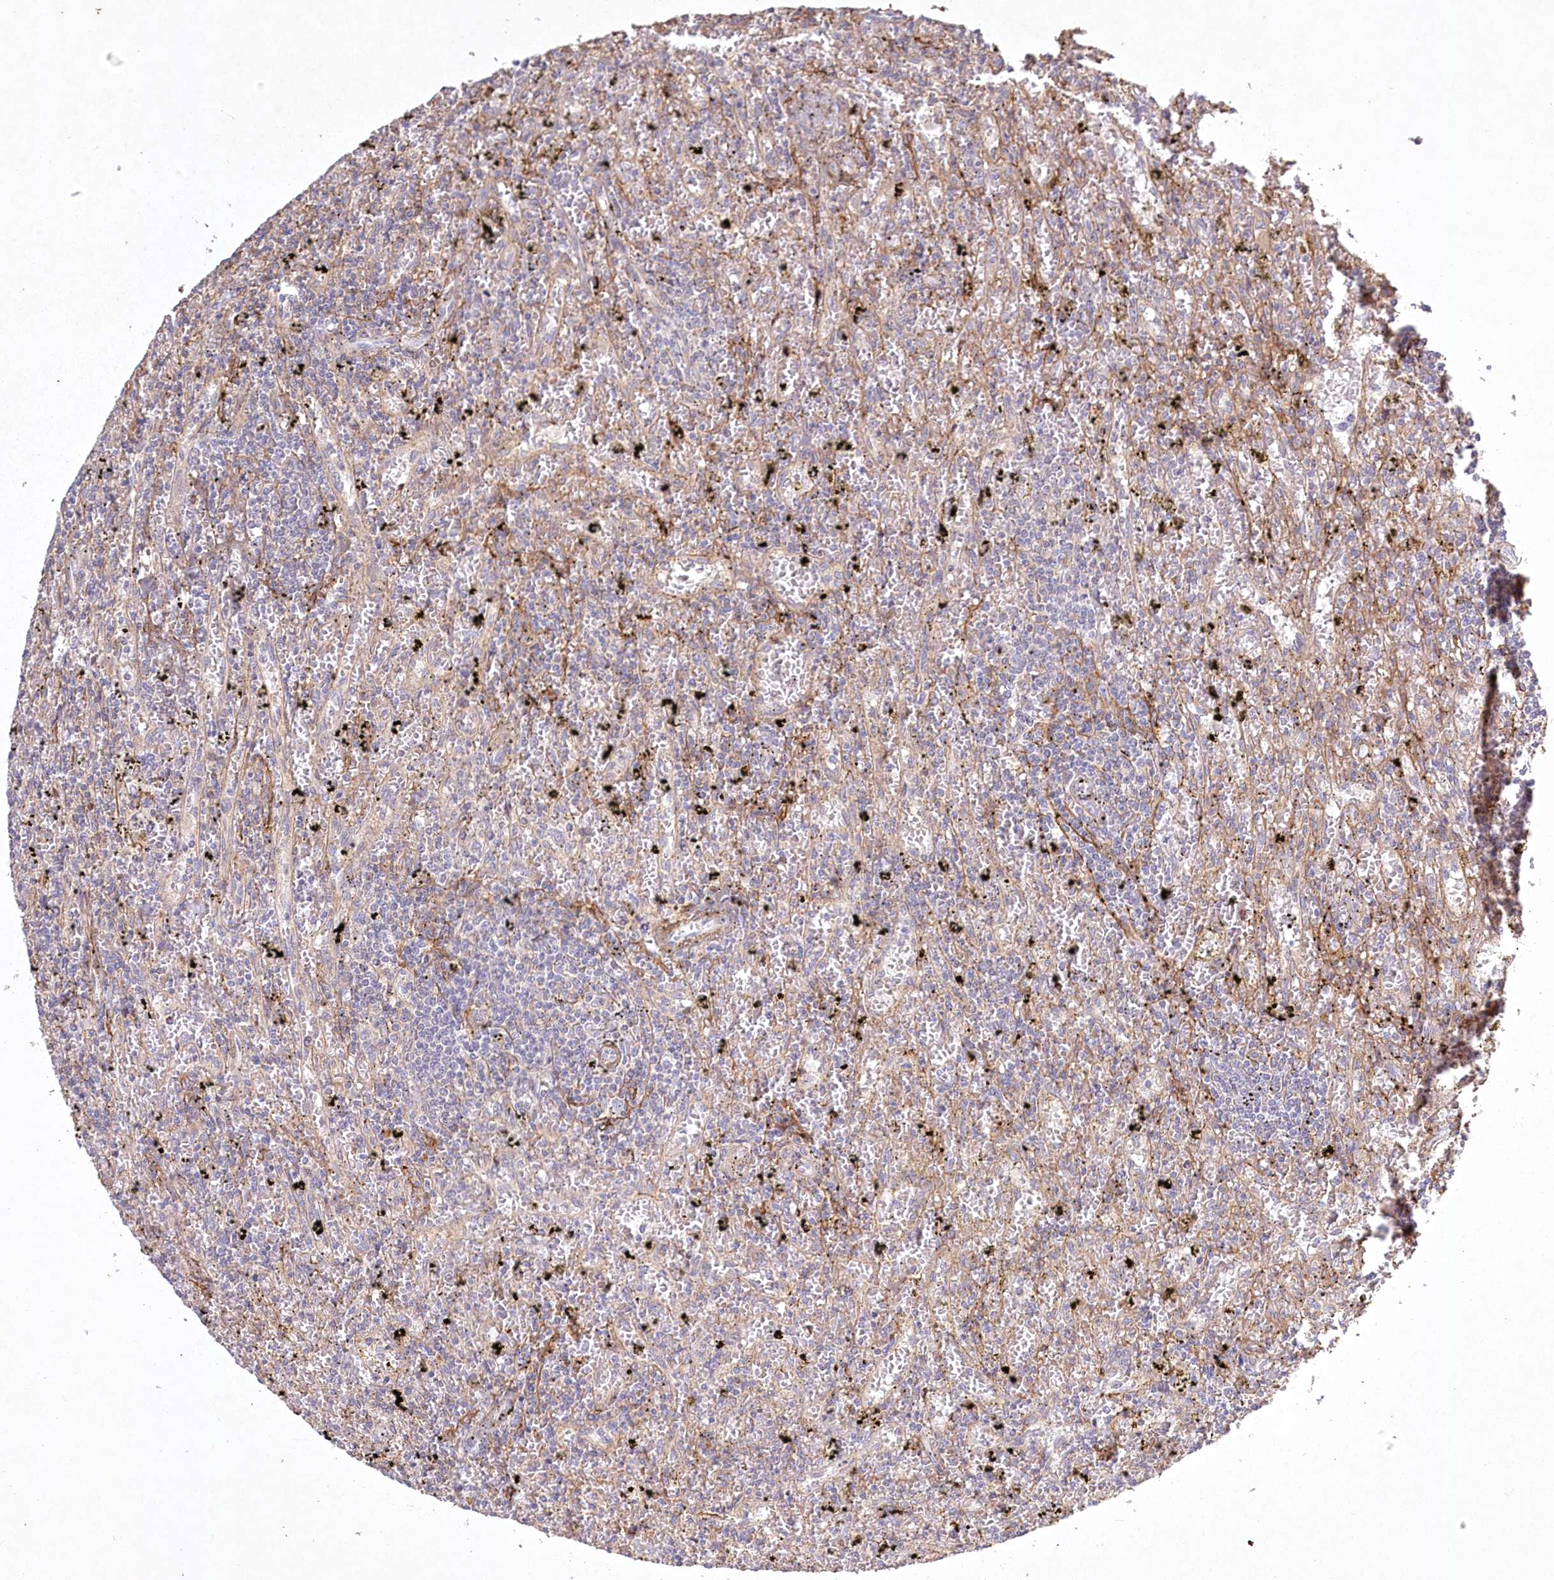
{"staining": {"intensity": "negative", "quantity": "none", "location": "none"}, "tissue": "lymphoma", "cell_type": "Tumor cells", "image_type": "cancer", "snomed": [{"axis": "morphology", "description": "Malignant lymphoma, non-Hodgkin's type, Low grade"}, {"axis": "topography", "description": "Spleen"}], "caption": "An immunohistochemistry image of malignant lymphoma, non-Hodgkin's type (low-grade) is shown. There is no staining in tumor cells of malignant lymphoma, non-Hodgkin's type (low-grade).", "gene": "INPP4B", "patient": {"sex": "male", "age": 76}}